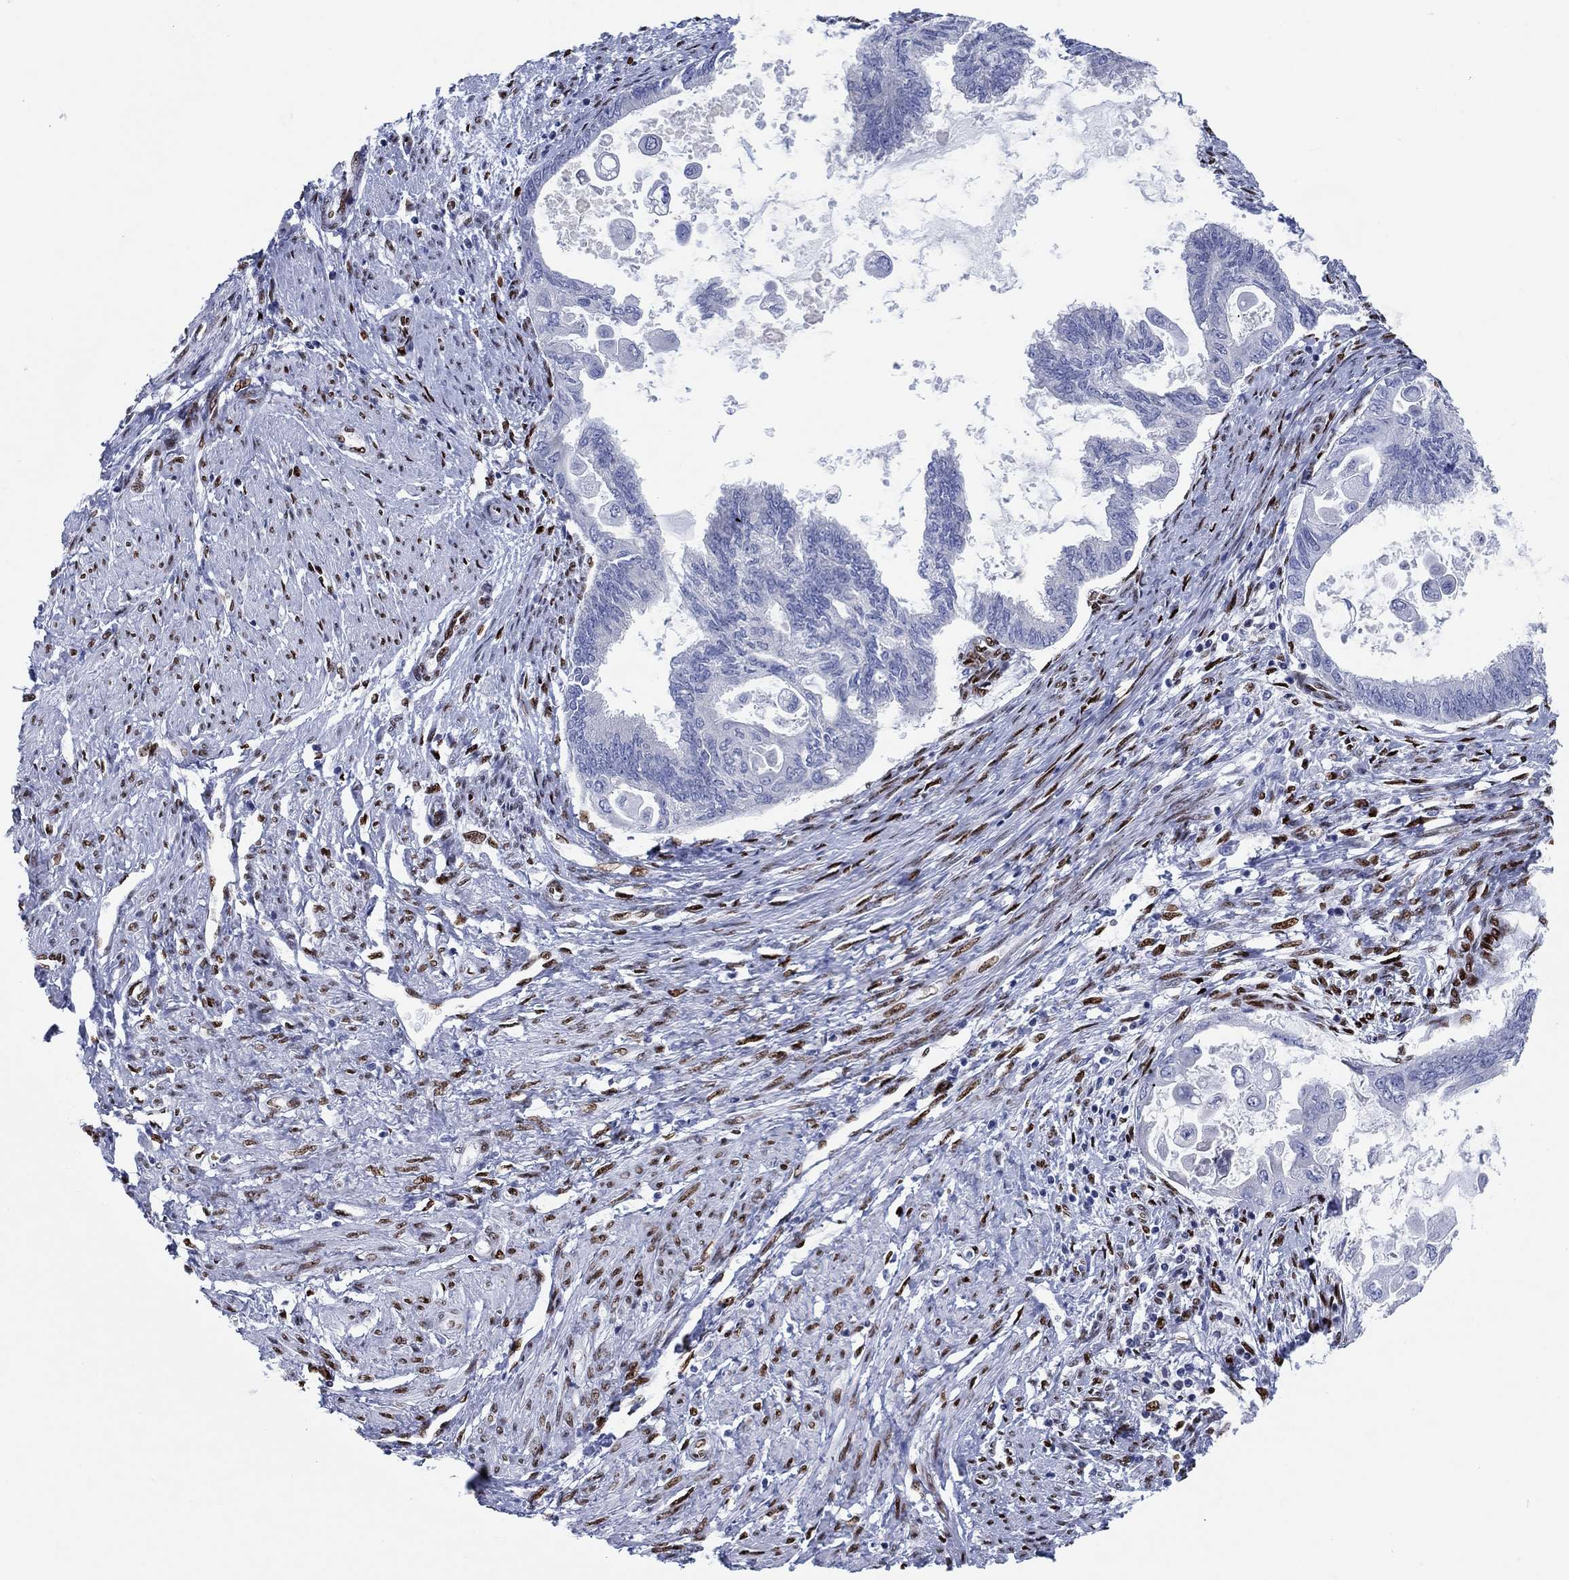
{"staining": {"intensity": "negative", "quantity": "none", "location": "none"}, "tissue": "endometrial cancer", "cell_type": "Tumor cells", "image_type": "cancer", "snomed": [{"axis": "morphology", "description": "Adenocarcinoma, NOS"}, {"axis": "topography", "description": "Endometrium"}], "caption": "The photomicrograph exhibits no staining of tumor cells in endometrial adenocarcinoma.", "gene": "ZEB1", "patient": {"sex": "female", "age": 86}}